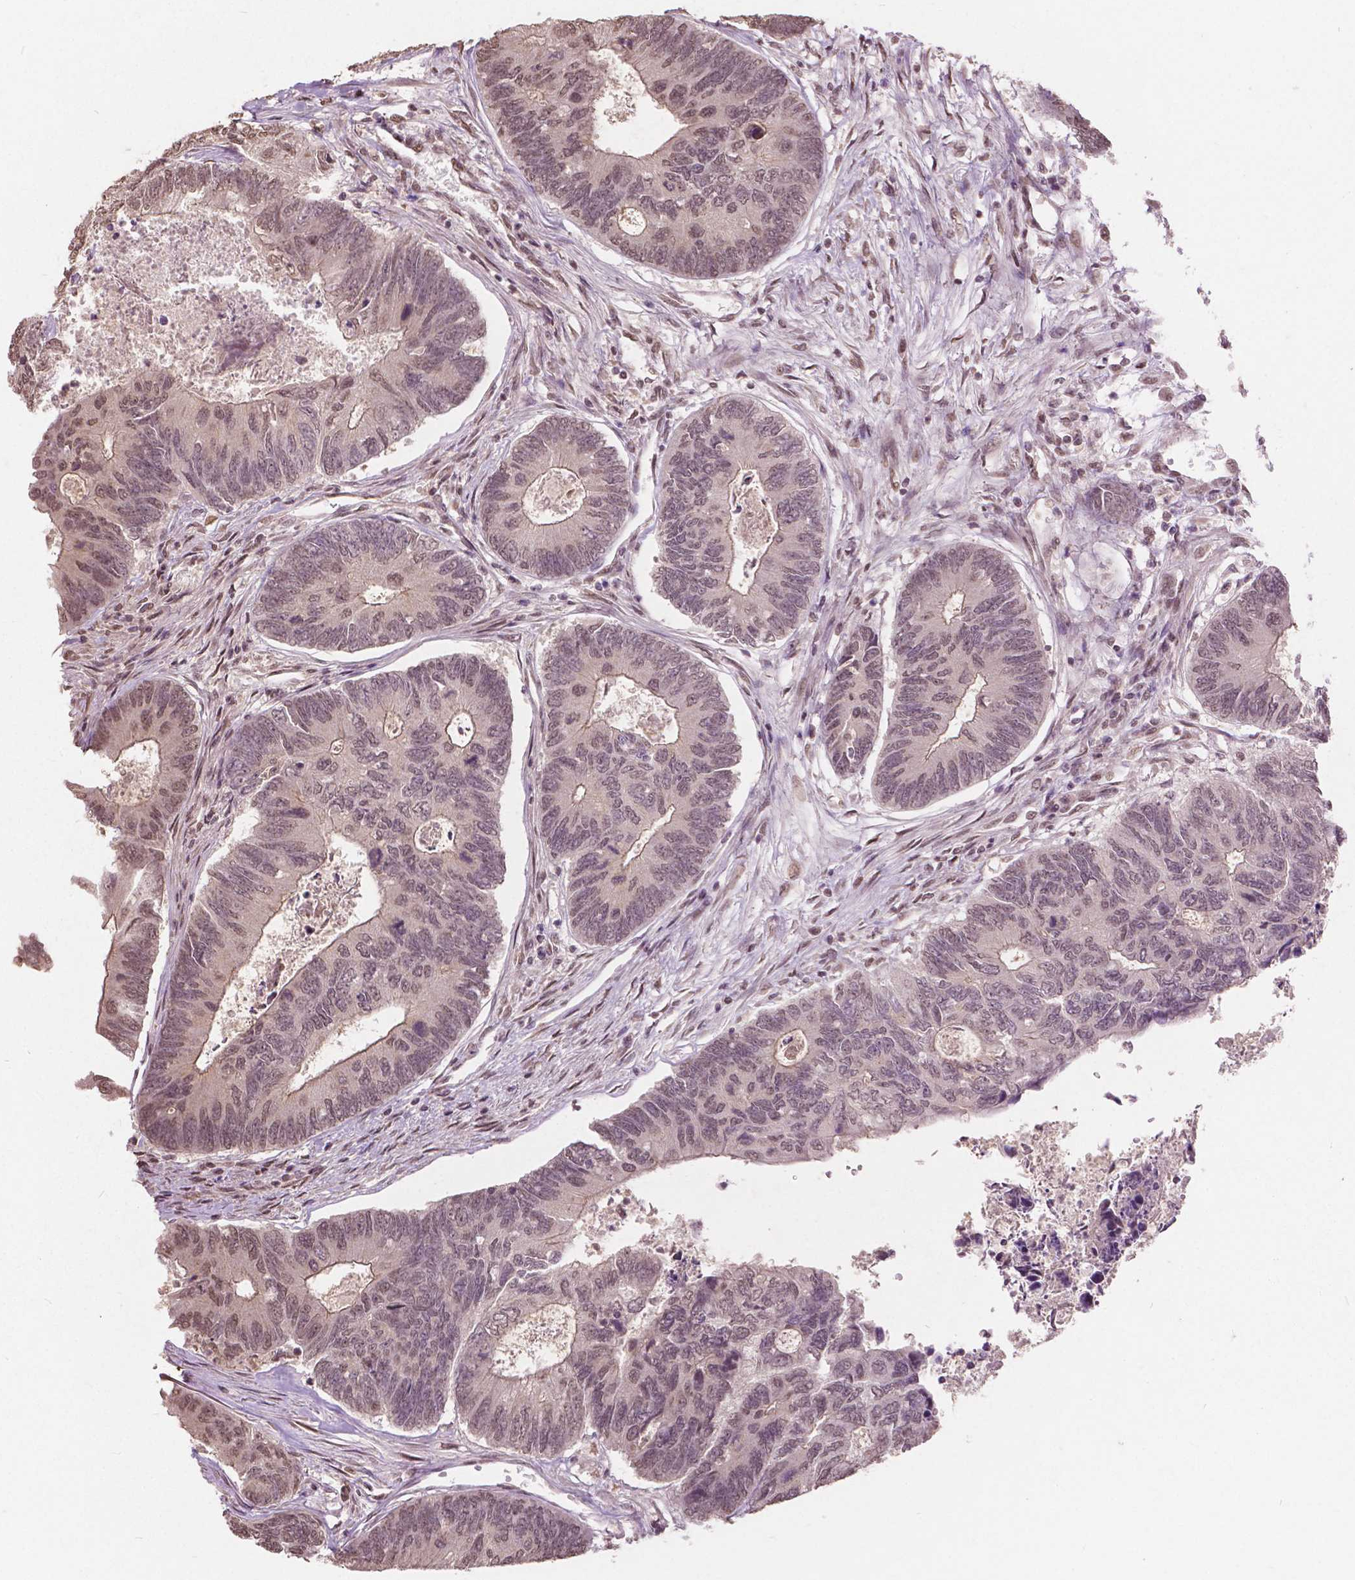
{"staining": {"intensity": "moderate", "quantity": ">75%", "location": "nuclear"}, "tissue": "colorectal cancer", "cell_type": "Tumor cells", "image_type": "cancer", "snomed": [{"axis": "morphology", "description": "Adenocarcinoma, NOS"}, {"axis": "topography", "description": "Colon"}], "caption": "A brown stain shows moderate nuclear expression of a protein in human colorectal cancer tumor cells.", "gene": "HOXA10", "patient": {"sex": "female", "age": 67}}